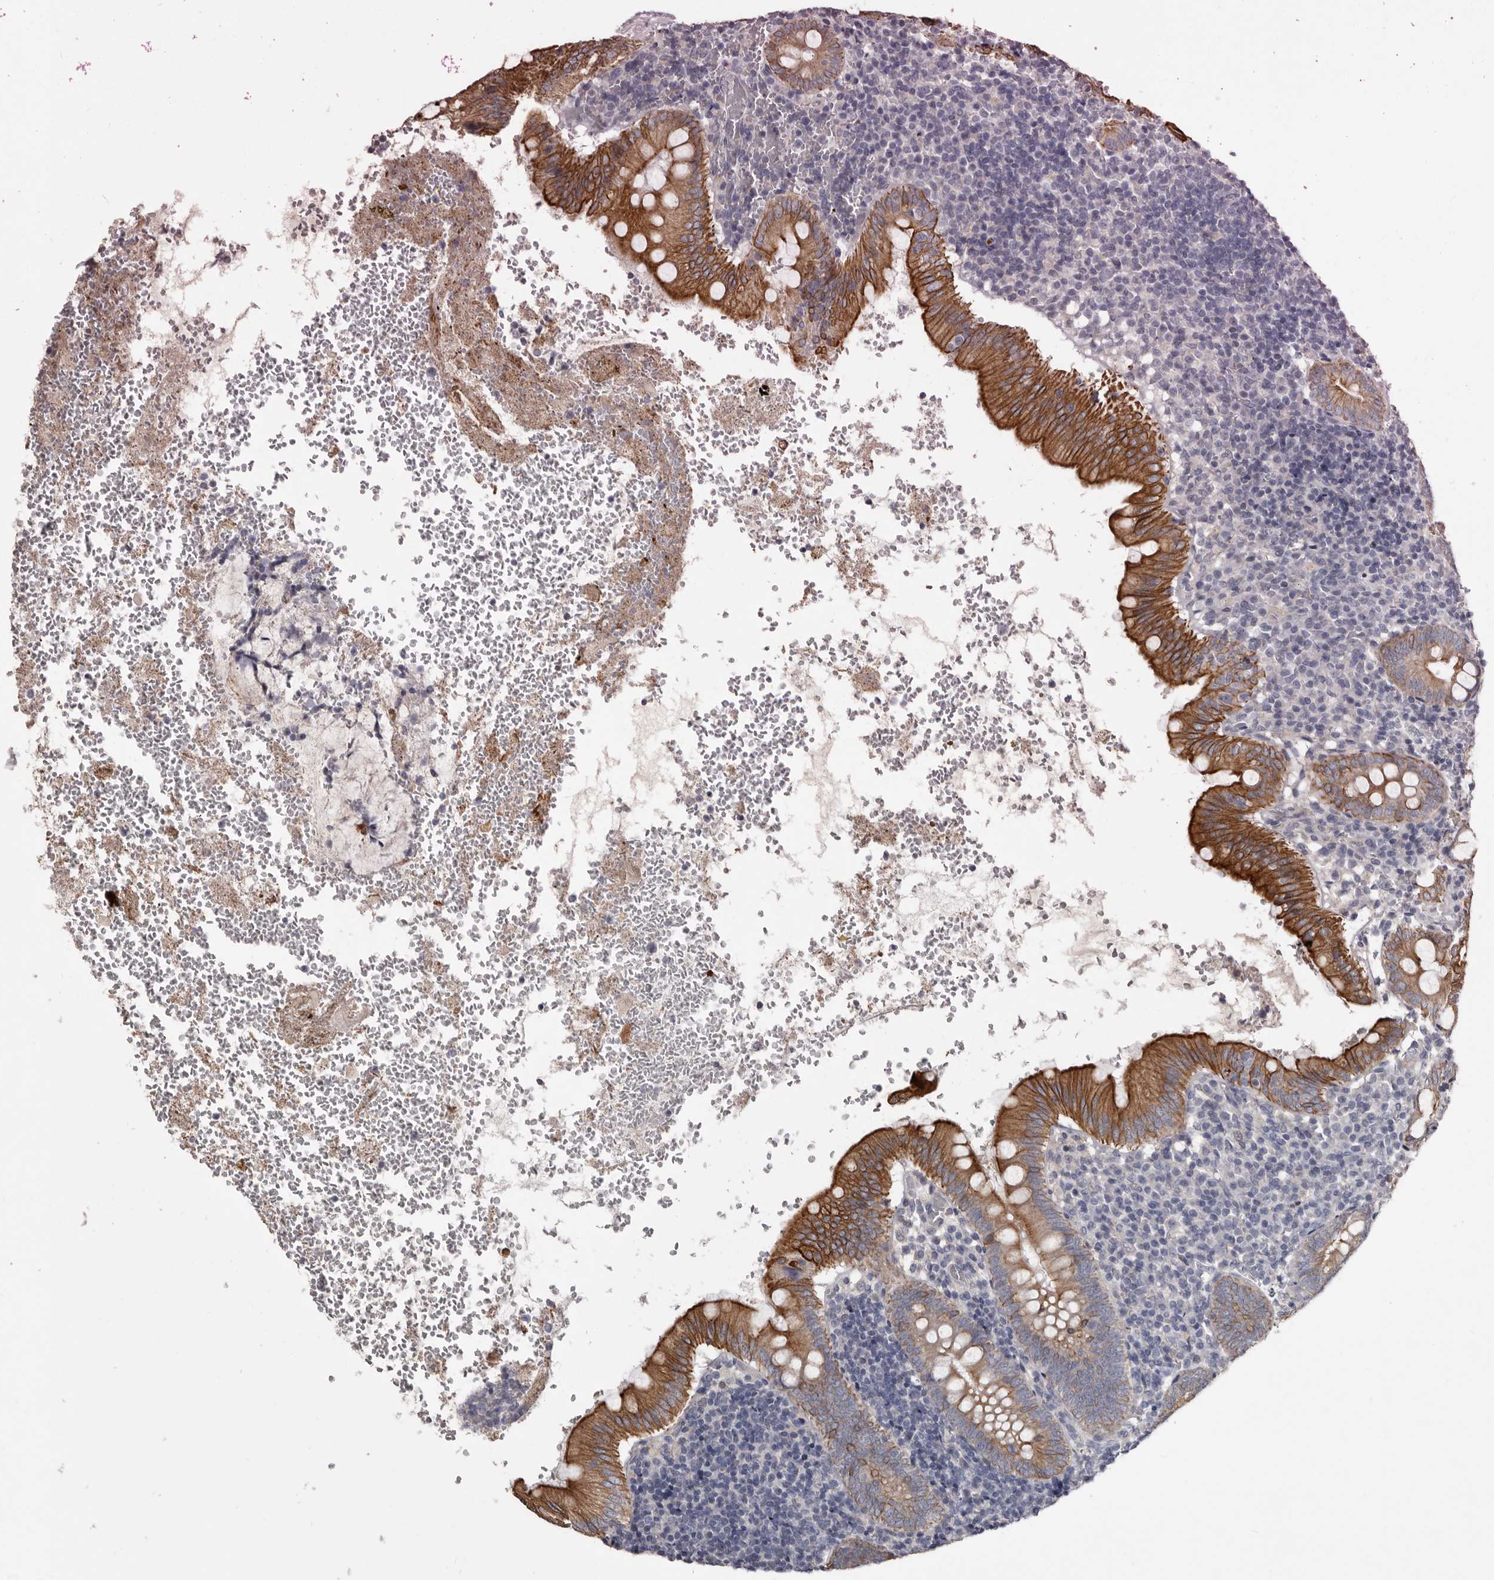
{"staining": {"intensity": "strong", "quantity": ">75%", "location": "cytoplasmic/membranous"}, "tissue": "appendix", "cell_type": "Glandular cells", "image_type": "normal", "snomed": [{"axis": "morphology", "description": "Normal tissue, NOS"}, {"axis": "topography", "description": "Appendix"}], "caption": "Protein expression analysis of unremarkable appendix displays strong cytoplasmic/membranous staining in about >75% of glandular cells.", "gene": "LPAR6", "patient": {"sex": "male", "age": 8}}